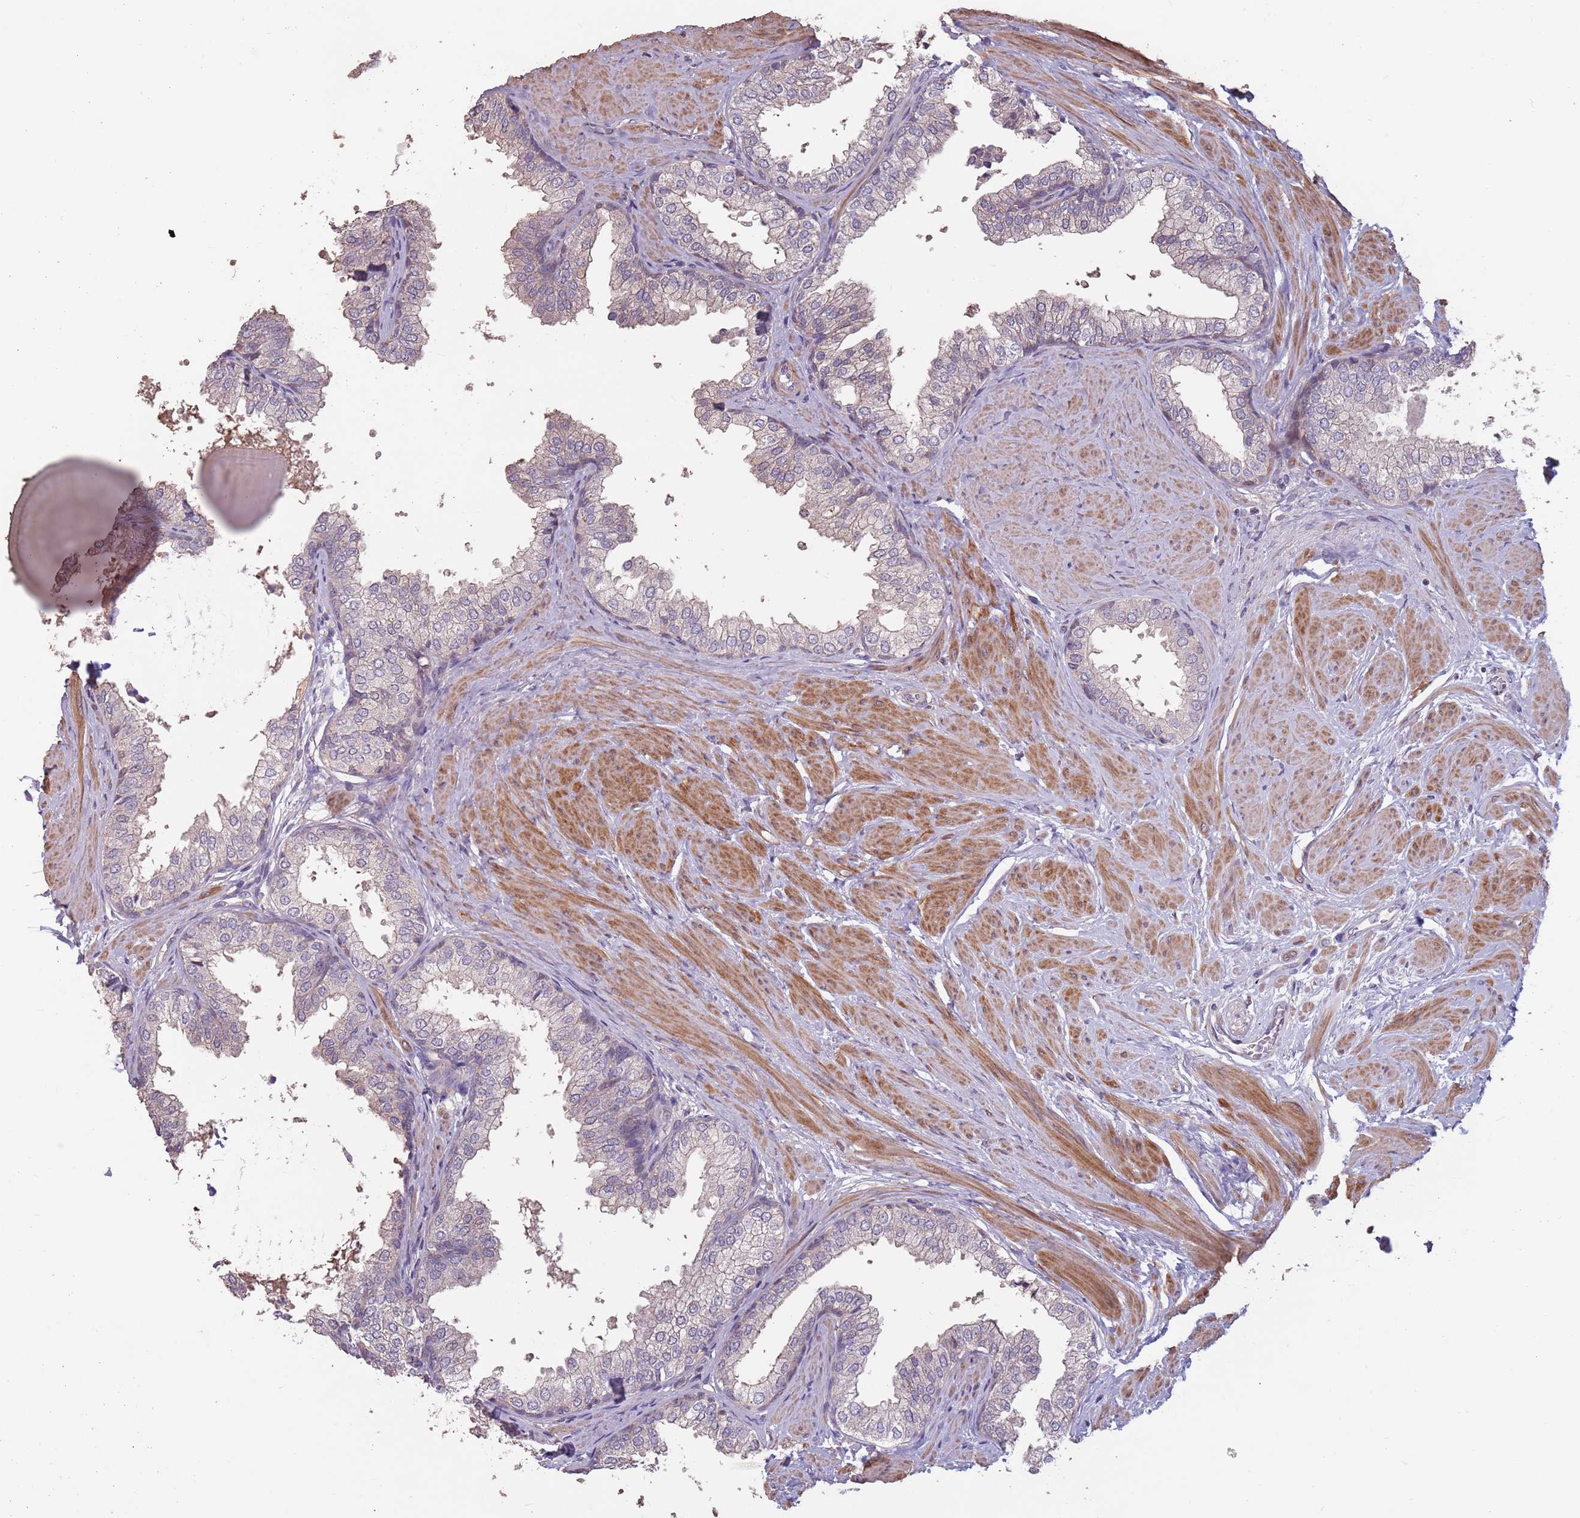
{"staining": {"intensity": "negative", "quantity": "none", "location": "none"}, "tissue": "prostate", "cell_type": "Glandular cells", "image_type": "normal", "snomed": [{"axis": "morphology", "description": "Normal tissue, NOS"}, {"axis": "topography", "description": "Prostate"}], "caption": "An image of human prostate is negative for staining in glandular cells. The staining was performed using DAB to visualize the protein expression in brown, while the nuclei were stained in blue with hematoxylin (Magnification: 20x).", "gene": "MBD3L1", "patient": {"sex": "male", "age": 48}}